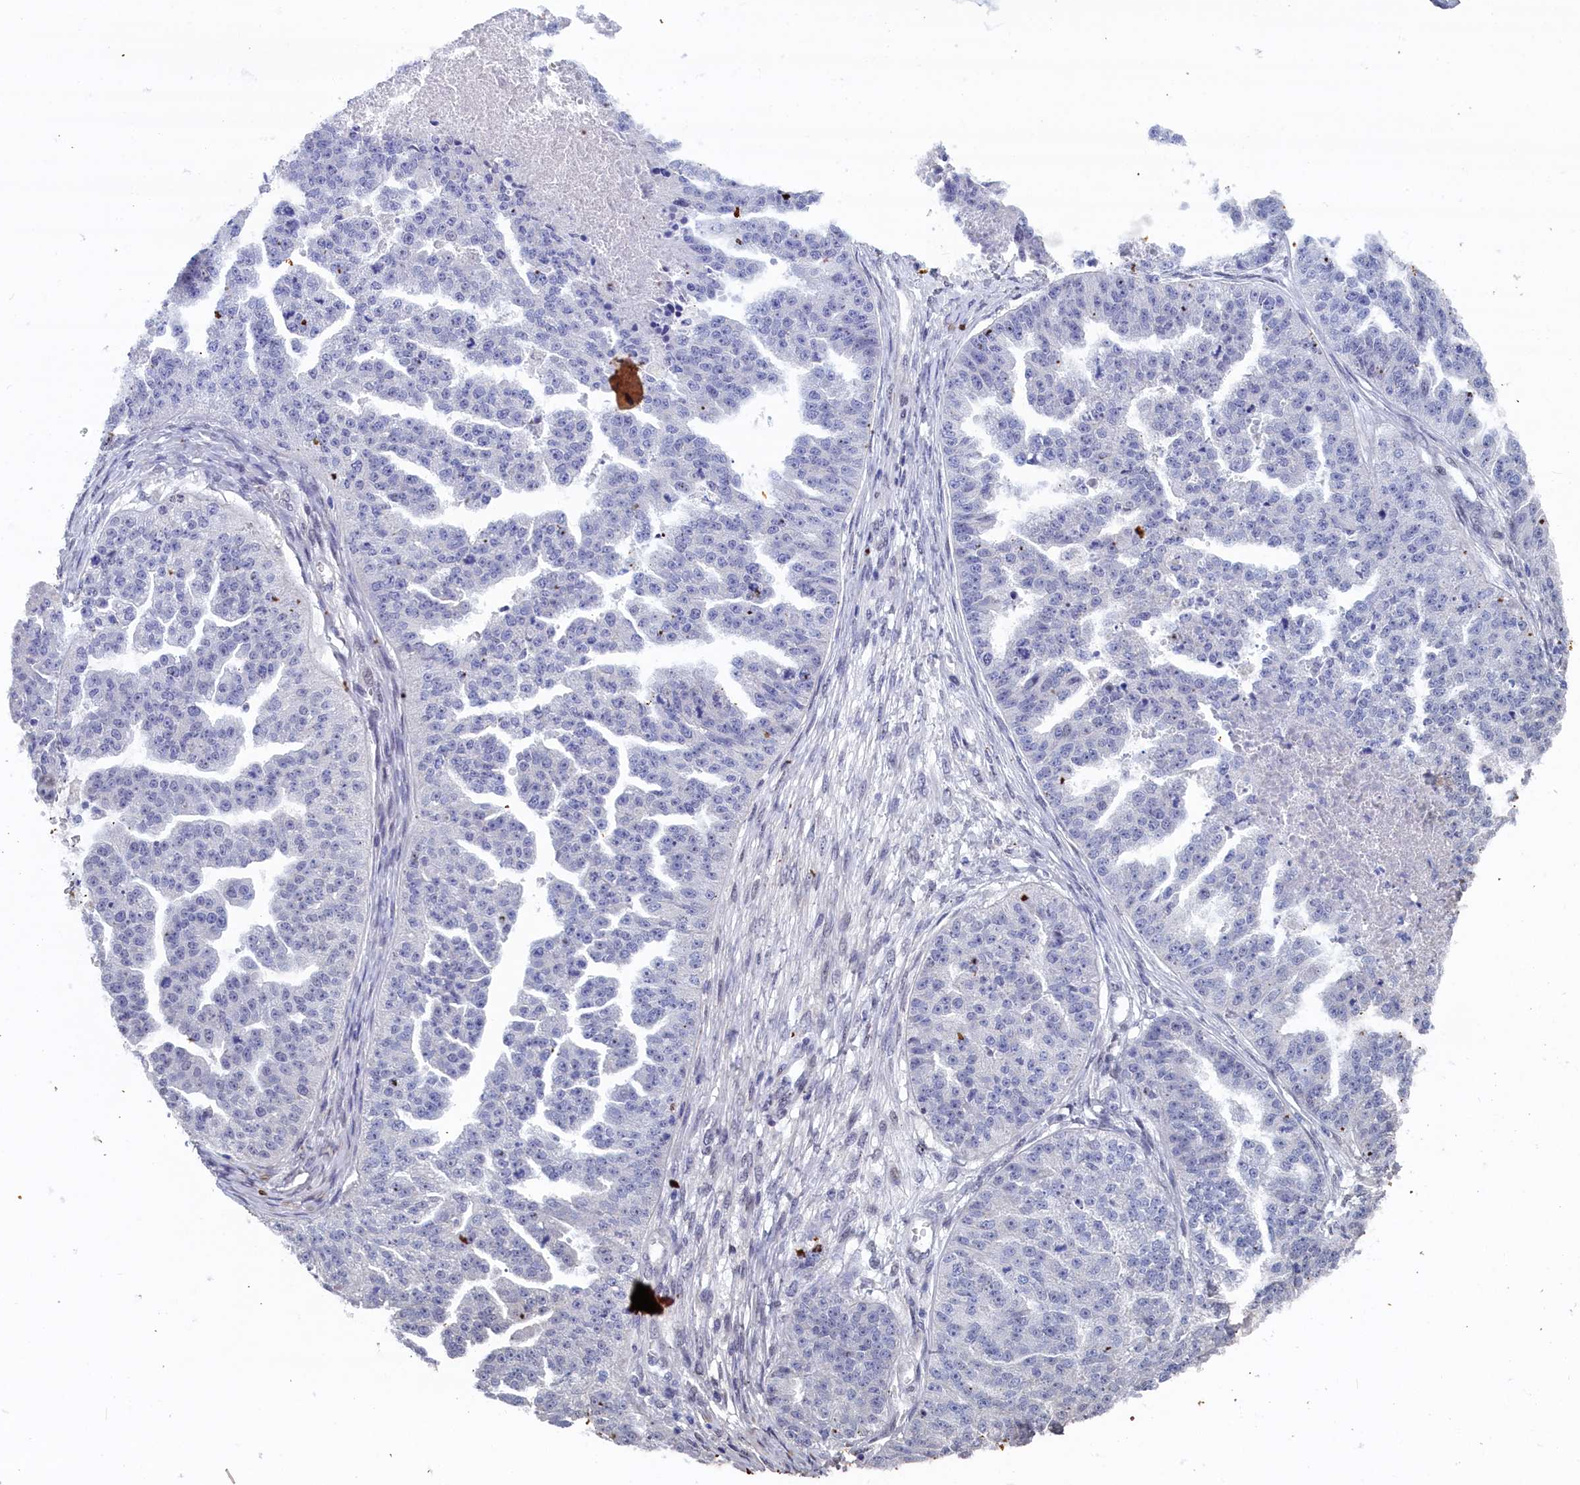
{"staining": {"intensity": "negative", "quantity": "none", "location": "none"}, "tissue": "ovarian cancer", "cell_type": "Tumor cells", "image_type": "cancer", "snomed": [{"axis": "morphology", "description": "Cystadenocarcinoma, serous, NOS"}, {"axis": "topography", "description": "Ovary"}], "caption": "Tumor cells show no significant protein staining in ovarian serous cystadenocarcinoma.", "gene": "WDR83", "patient": {"sex": "female", "age": 58}}